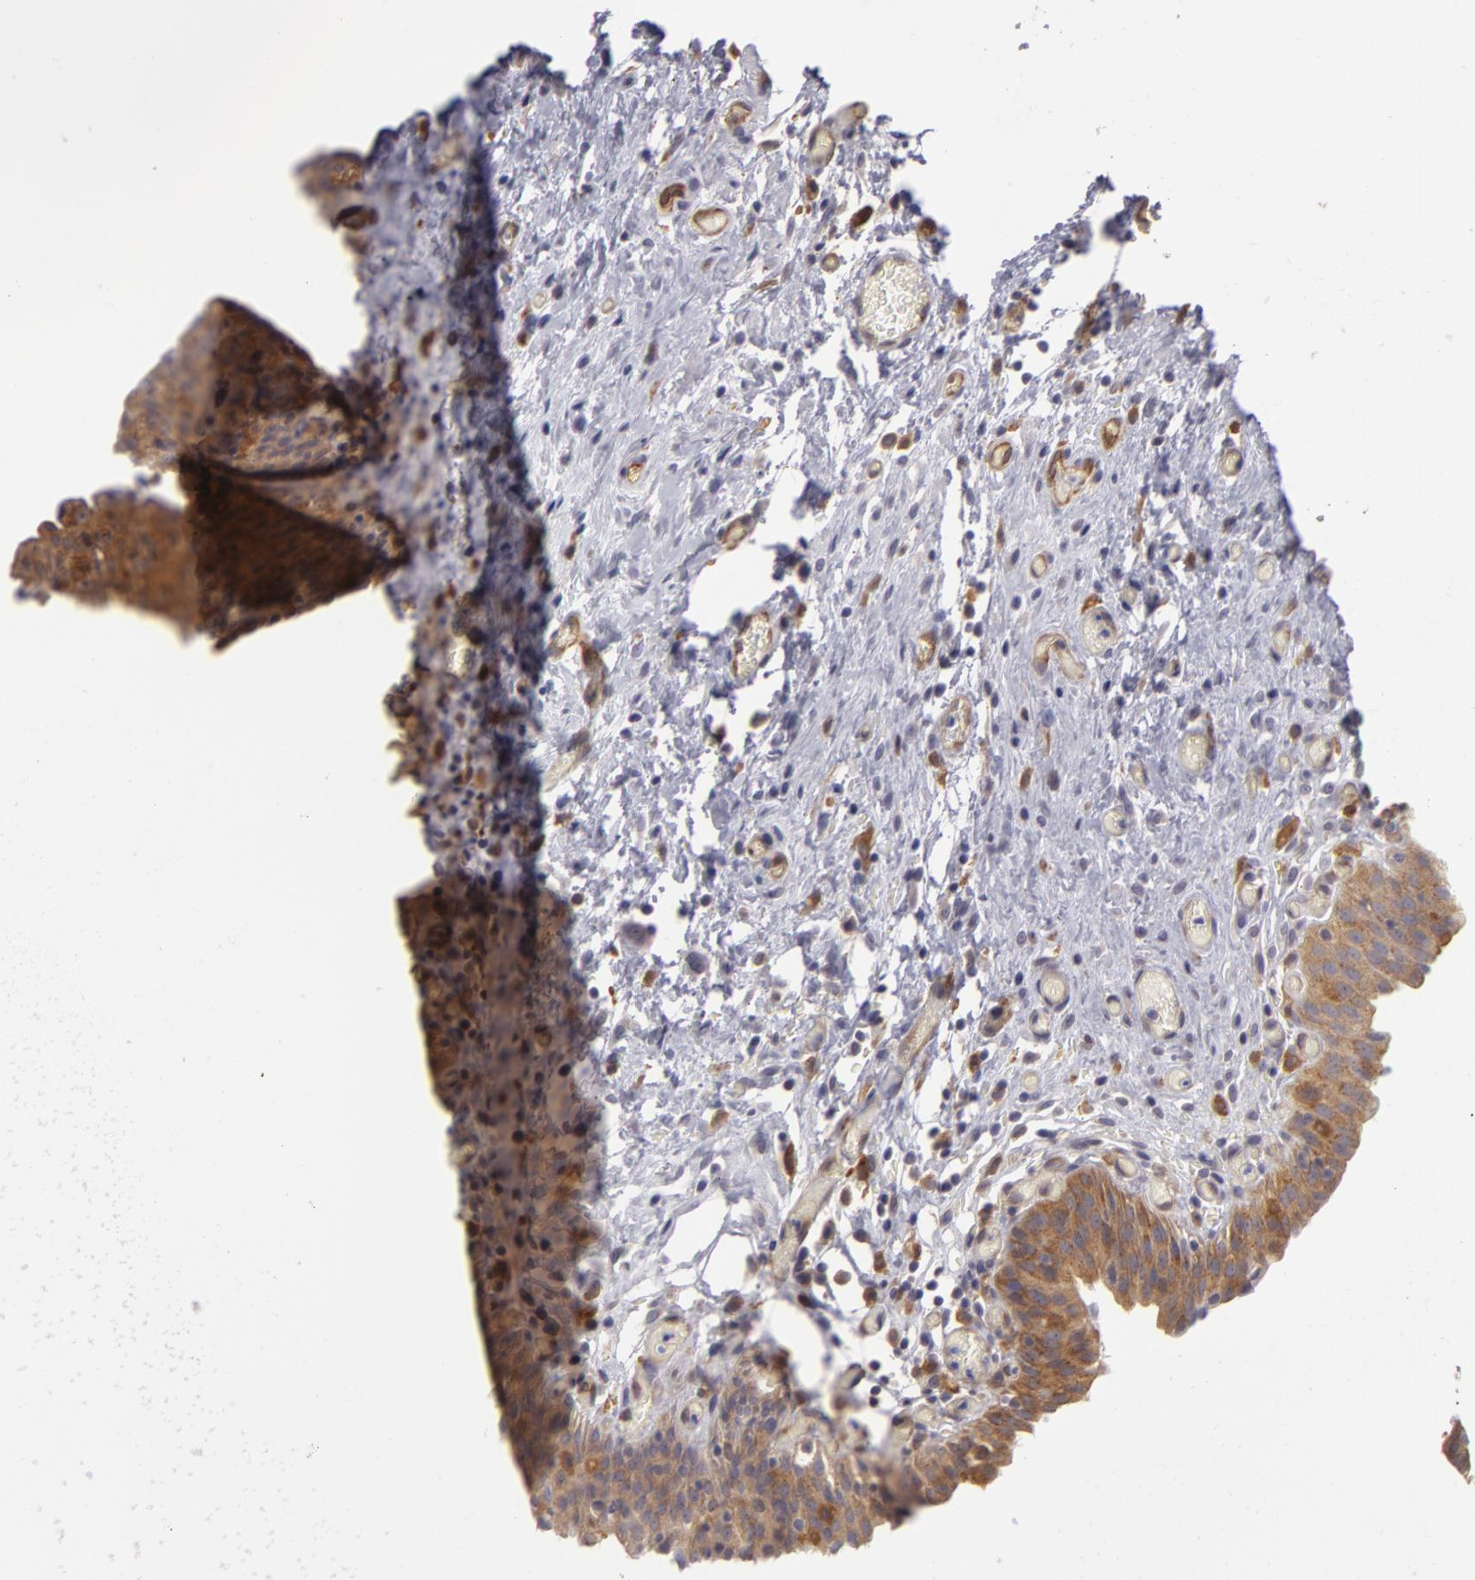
{"staining": {"intensity": "weak", "quantity": ">75%", "location": "cytoplasmic/membranous"}, "tissue": "urinary bladder", "cell_type": "Urothelial cells", "image_type": "normal", "snomed": [{"axis": "morphology", "description": "Normal tissue, NOS"}, {"axis": "topography", "description": "Urinary bladder"}], "caption": "An immunohistochemistry (IHC) micrograph of normal tissue is shown. Protein staining in brown shows weak cytoplasmic/membranous positivity in urinary bladder within urothelial cells. Immunohistochemistry stains the protein in brown and the nuclei are stained blue.", "gene": "ZNF229", "patient": {"sex": "male", "age": 51}}